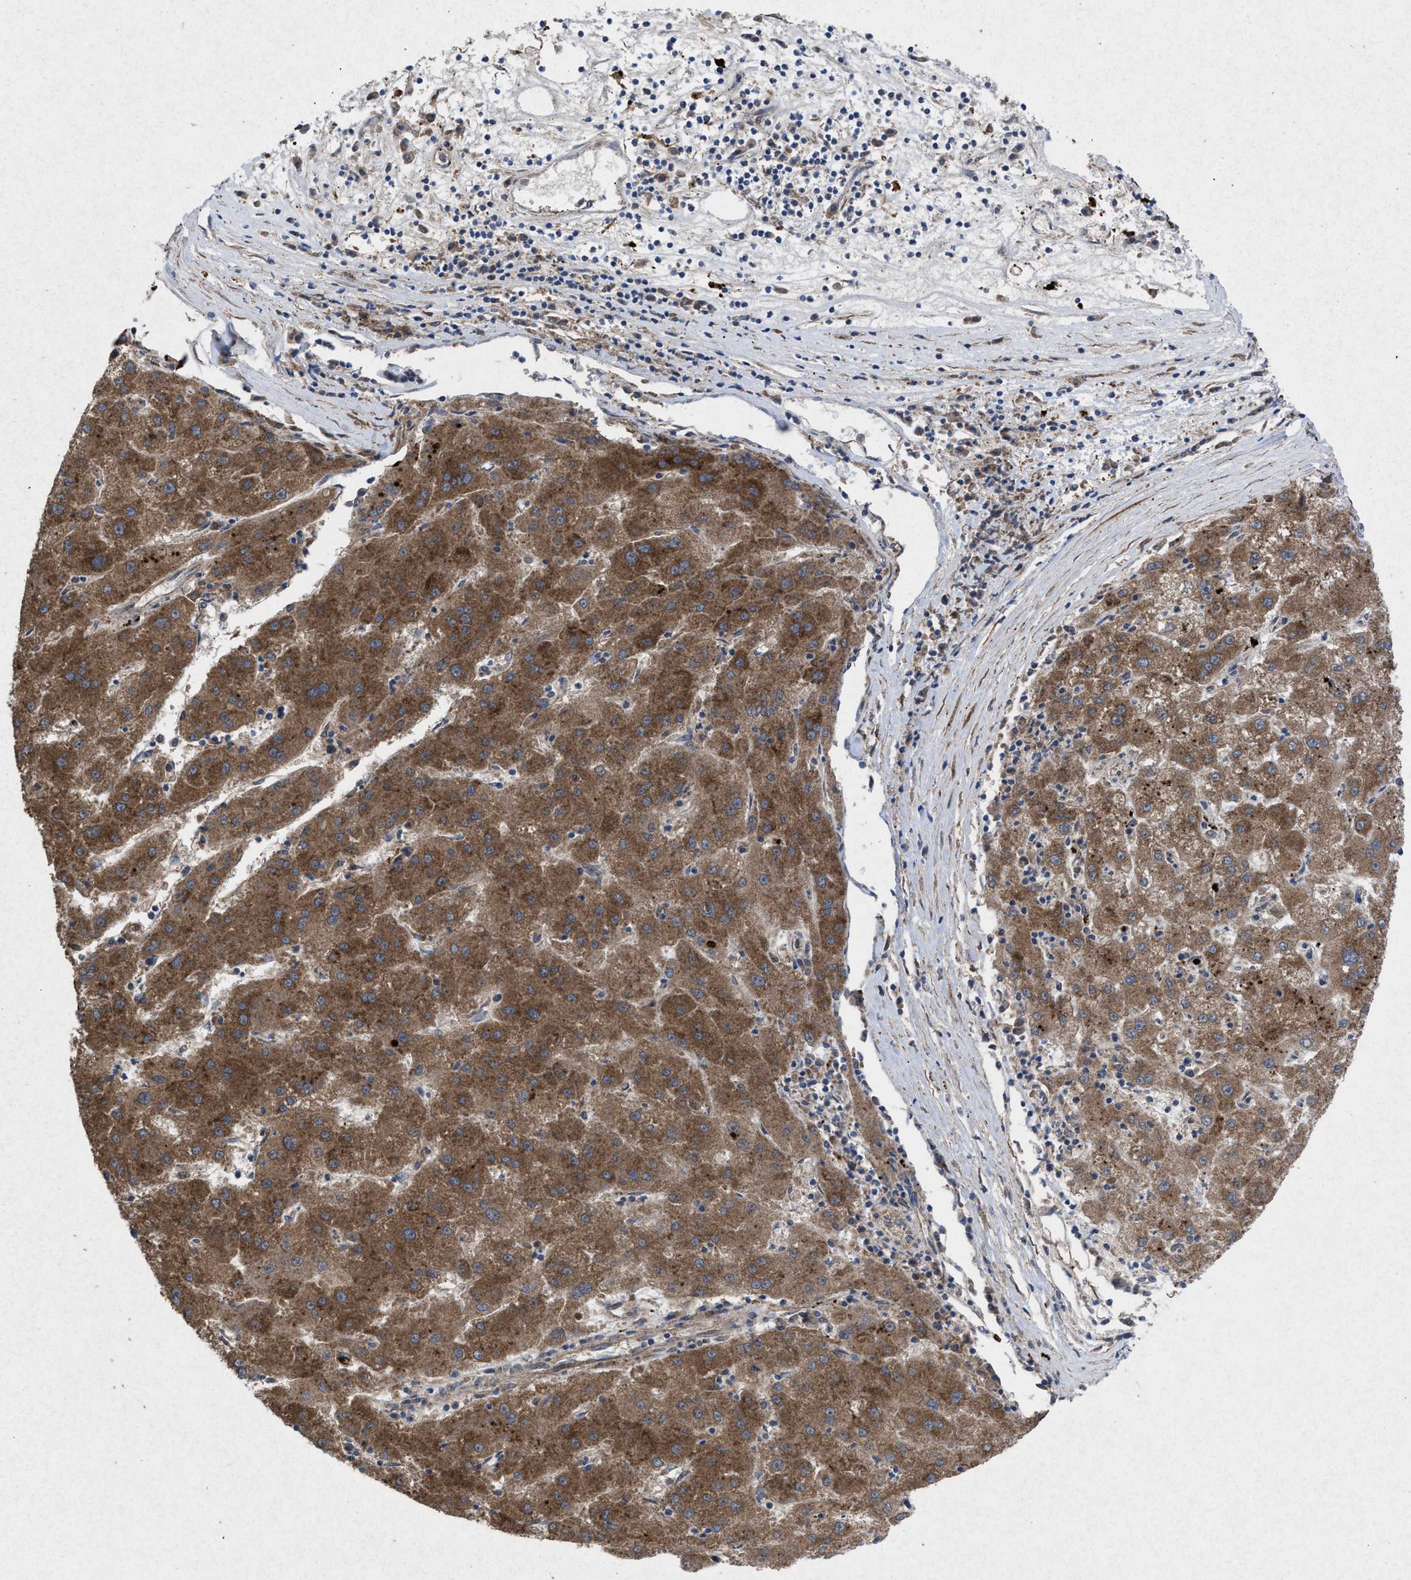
{"staining": {"intensity": "moderate", "quantity": ">75%", "location": "cytoplasmic/membranous"}, "tissue": "liver cancer", "cell_type": "Tumor cells", "image_type": "cancer", "snomed": [{"axis": "morphology", "description": "Carcinoma, Hepatocellular, NOS"}, {"axis": "topography", "description": "Liver"}], "caption": "Moderate cytoplasmic/membranous staining for a protein is present in about >75% of tumor cells of liver hepatocellular carcinoma using immunohistochemistry.", "gene": "MSI2", "patient": {"sex": "male", "age": 72}}